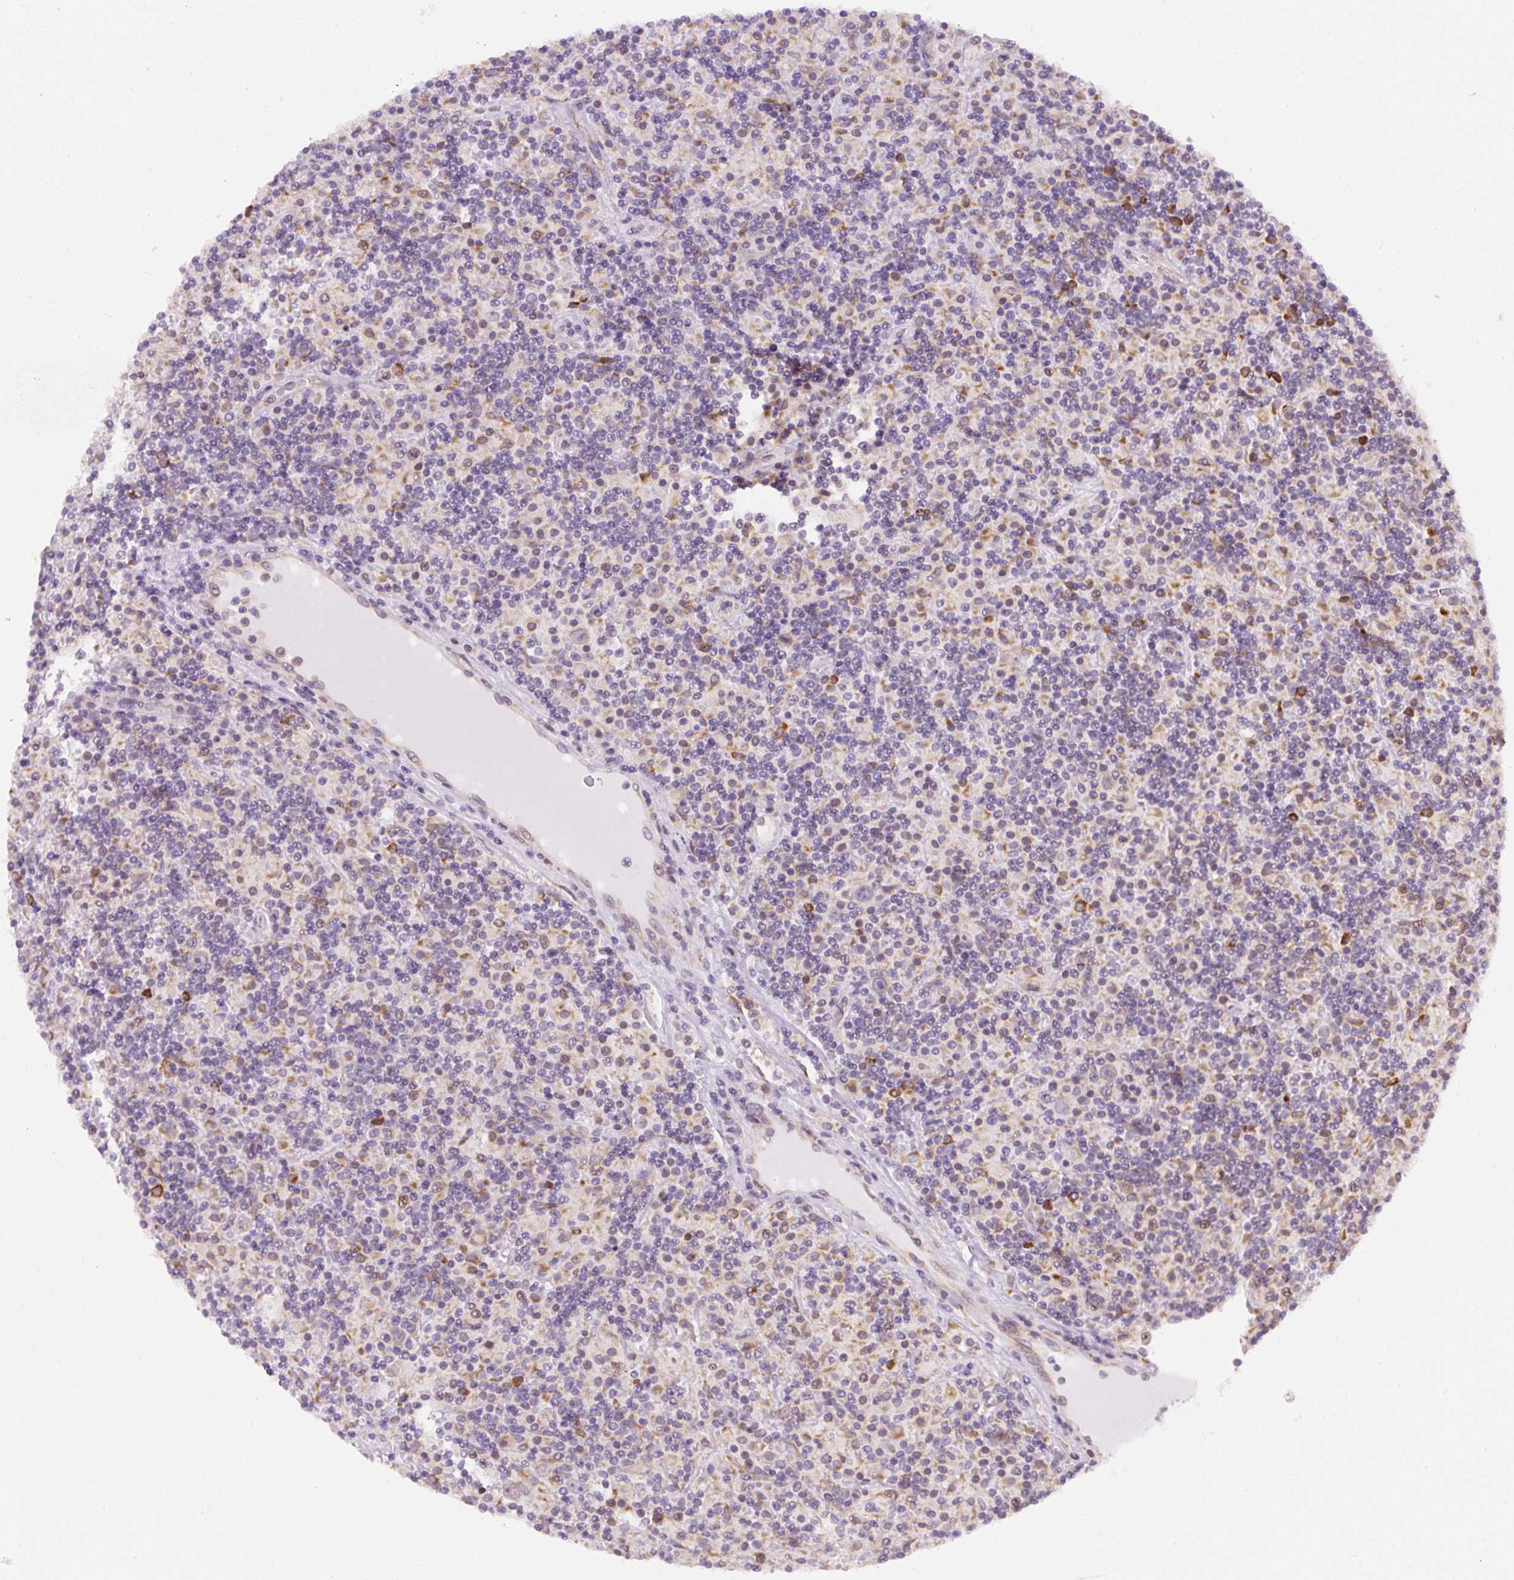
{"staining": {"intensity": "negative", "quantity": "none", "location": "none"}, "tissue": "lymphoma", "cell_type": "Tumor cells", "image_type": "cancer", "snomed": [{"axis": "morphology", "description": "Hodgkin's disease, NOS"}, {"axis": "topography", "description": "Lymph node"}], "caption": "Lymphoma stained for a protein using immunohistochemistry (IHC) shows no expression tumor cells.", "gene": "DDOST", "patient": {"sex": "male", "age": 70}}